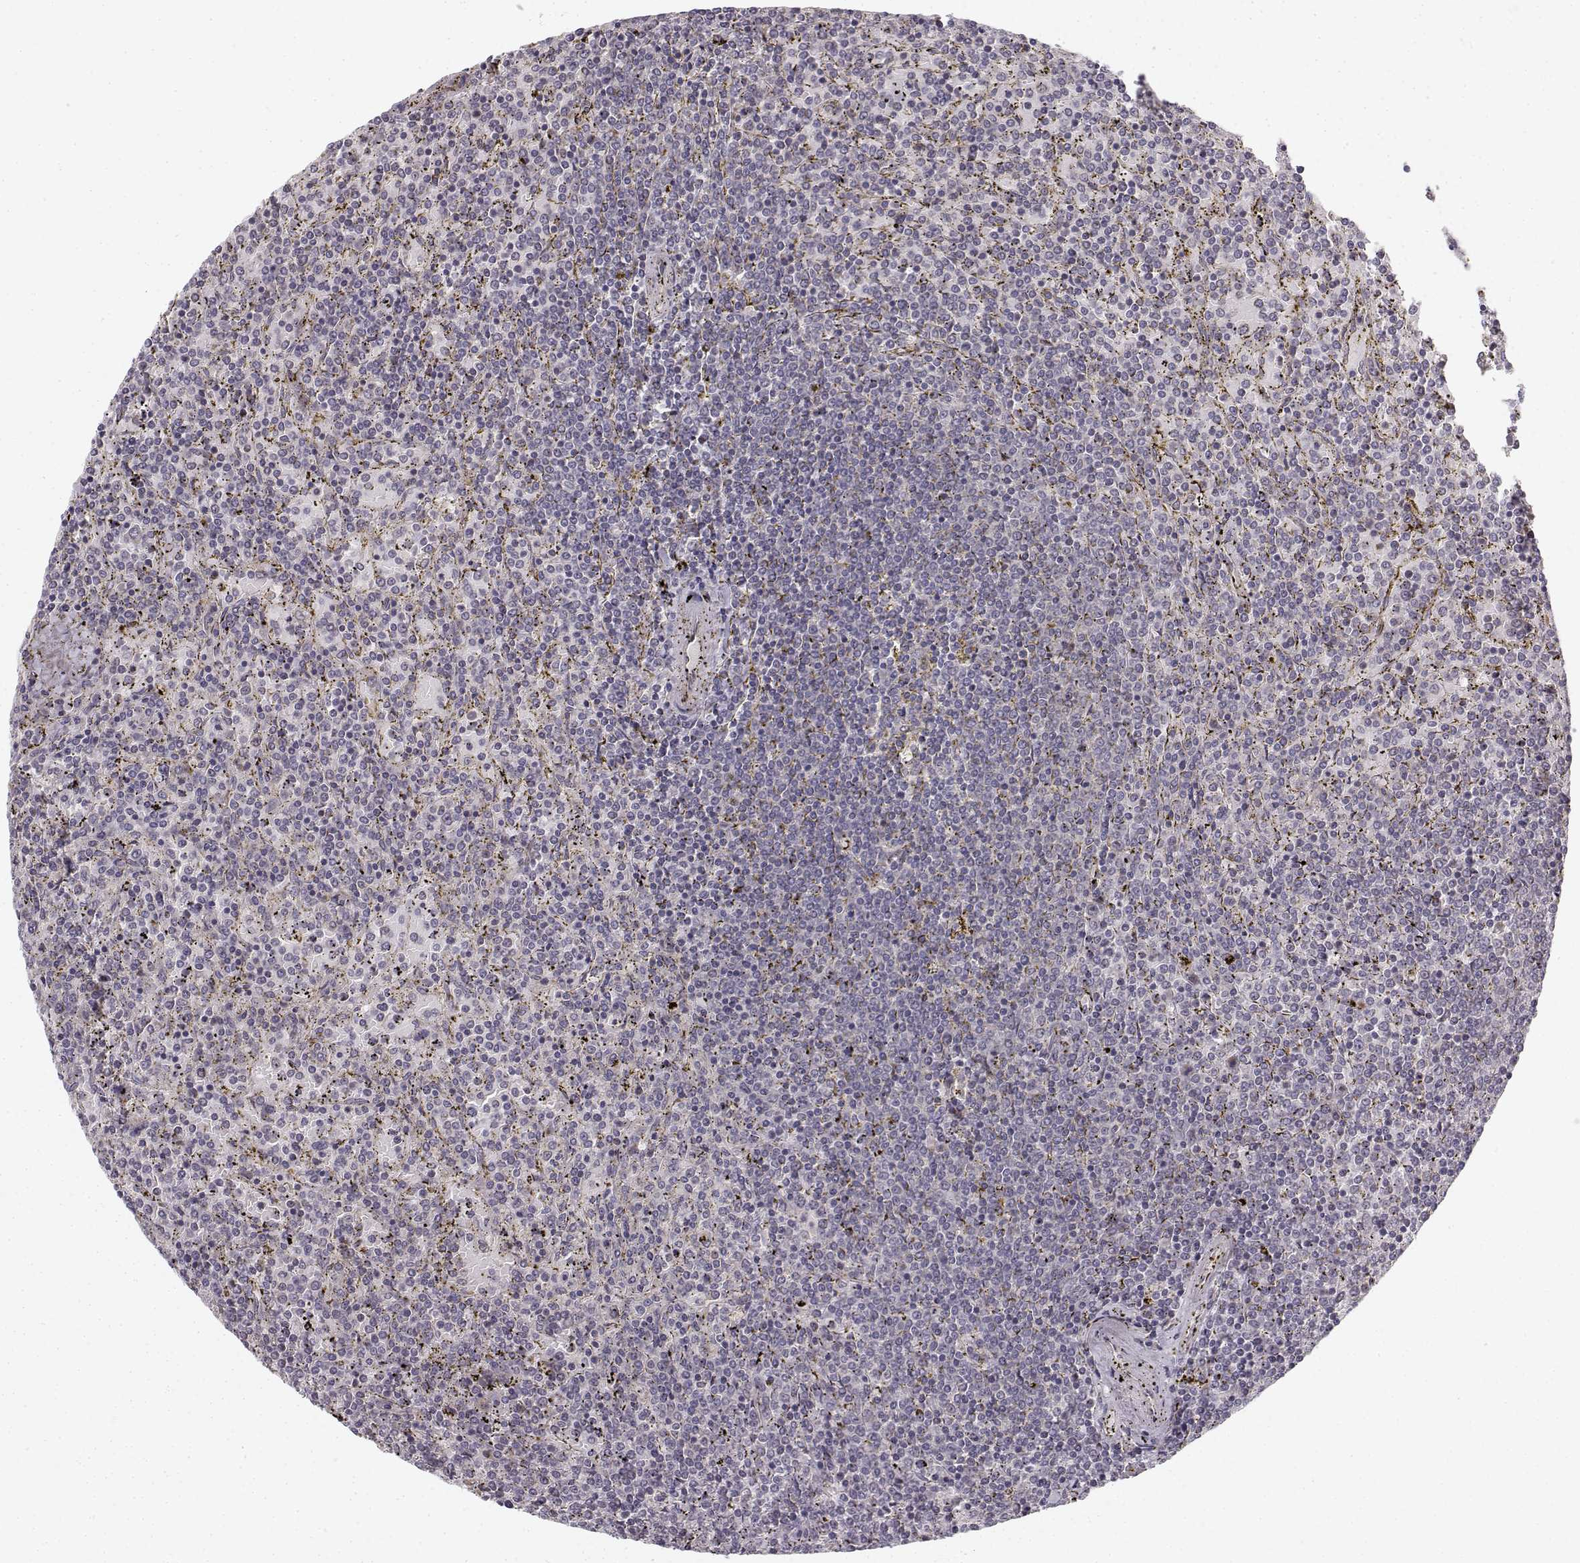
{"staining": {"intensity": "negative", "quantity": "none", "location": "none"}, "tissue": "lymphoma", "cell_type": "Tumor cells", "image_type": "cancer", "snomed": [{"axis": "morphology", "description": "Malignant lymphoma, non-Hodgkin's type, Low grade"}, {"axis": "topography", "description": "Spleen"}], "caption": "The micrograph shows no staining of tumor cells in lymphoma.", "gene": "MED12L", "patient": {"sex": "female", "age": 77}}